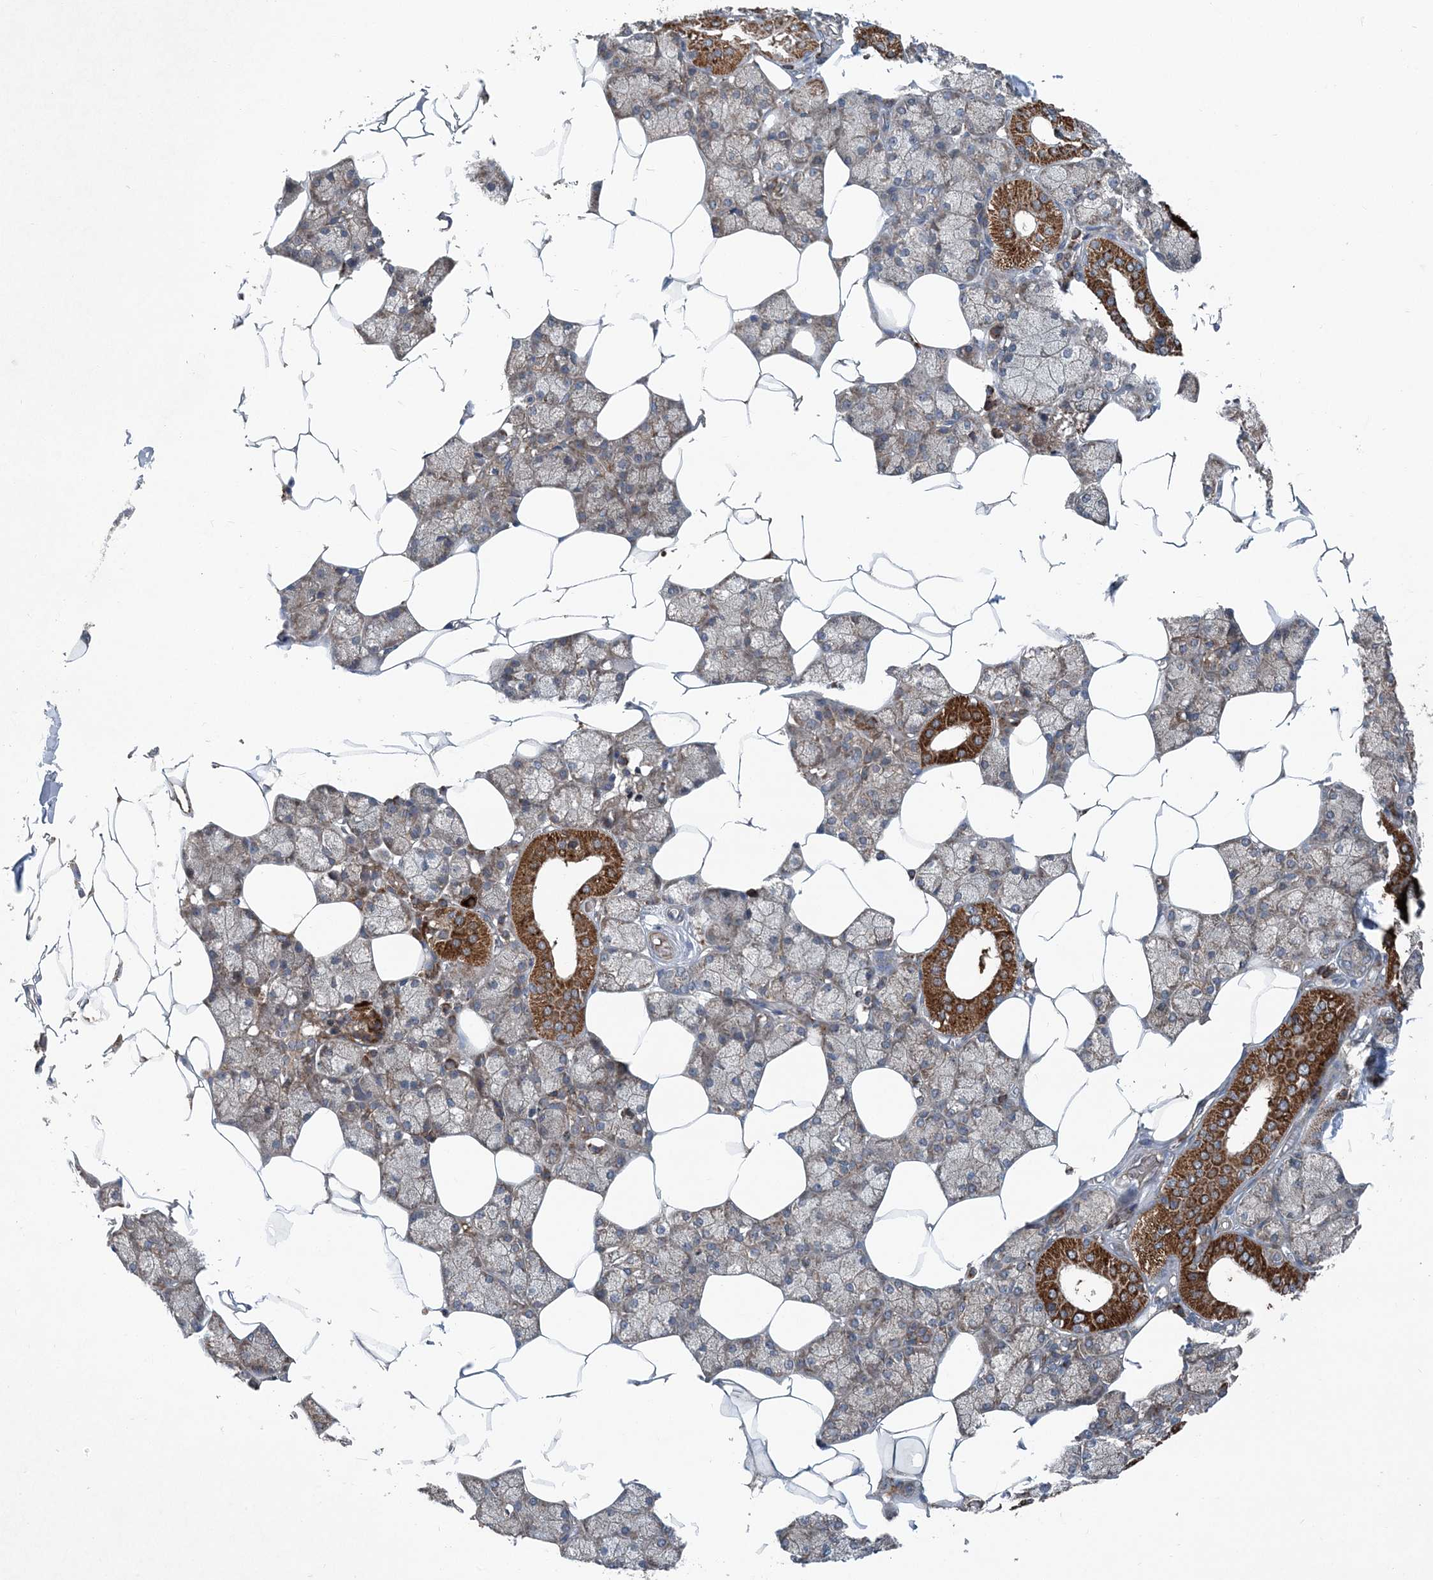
{"staining": {"intensity": "strong", "quantity": "25%-75%", "location": "cytoplasmic/membranous"}, "tissue": "salivary gland", "cell_type": "Glandular cells", "image_type": "normal", "snomed": [{"axis": "morphology", "description": "Normal tissue, NOS"}, {"axis": "topography", "description": "Salivary gland"}], "caption": "Immunohistochemistry of benign human salivary gland displays high levels of strong cytoplasmic/membranous expression in approximately 25%-75% of glandular cells.", "gene": "NDUFA2", "patient": {"sex": "male", "age": 62}}